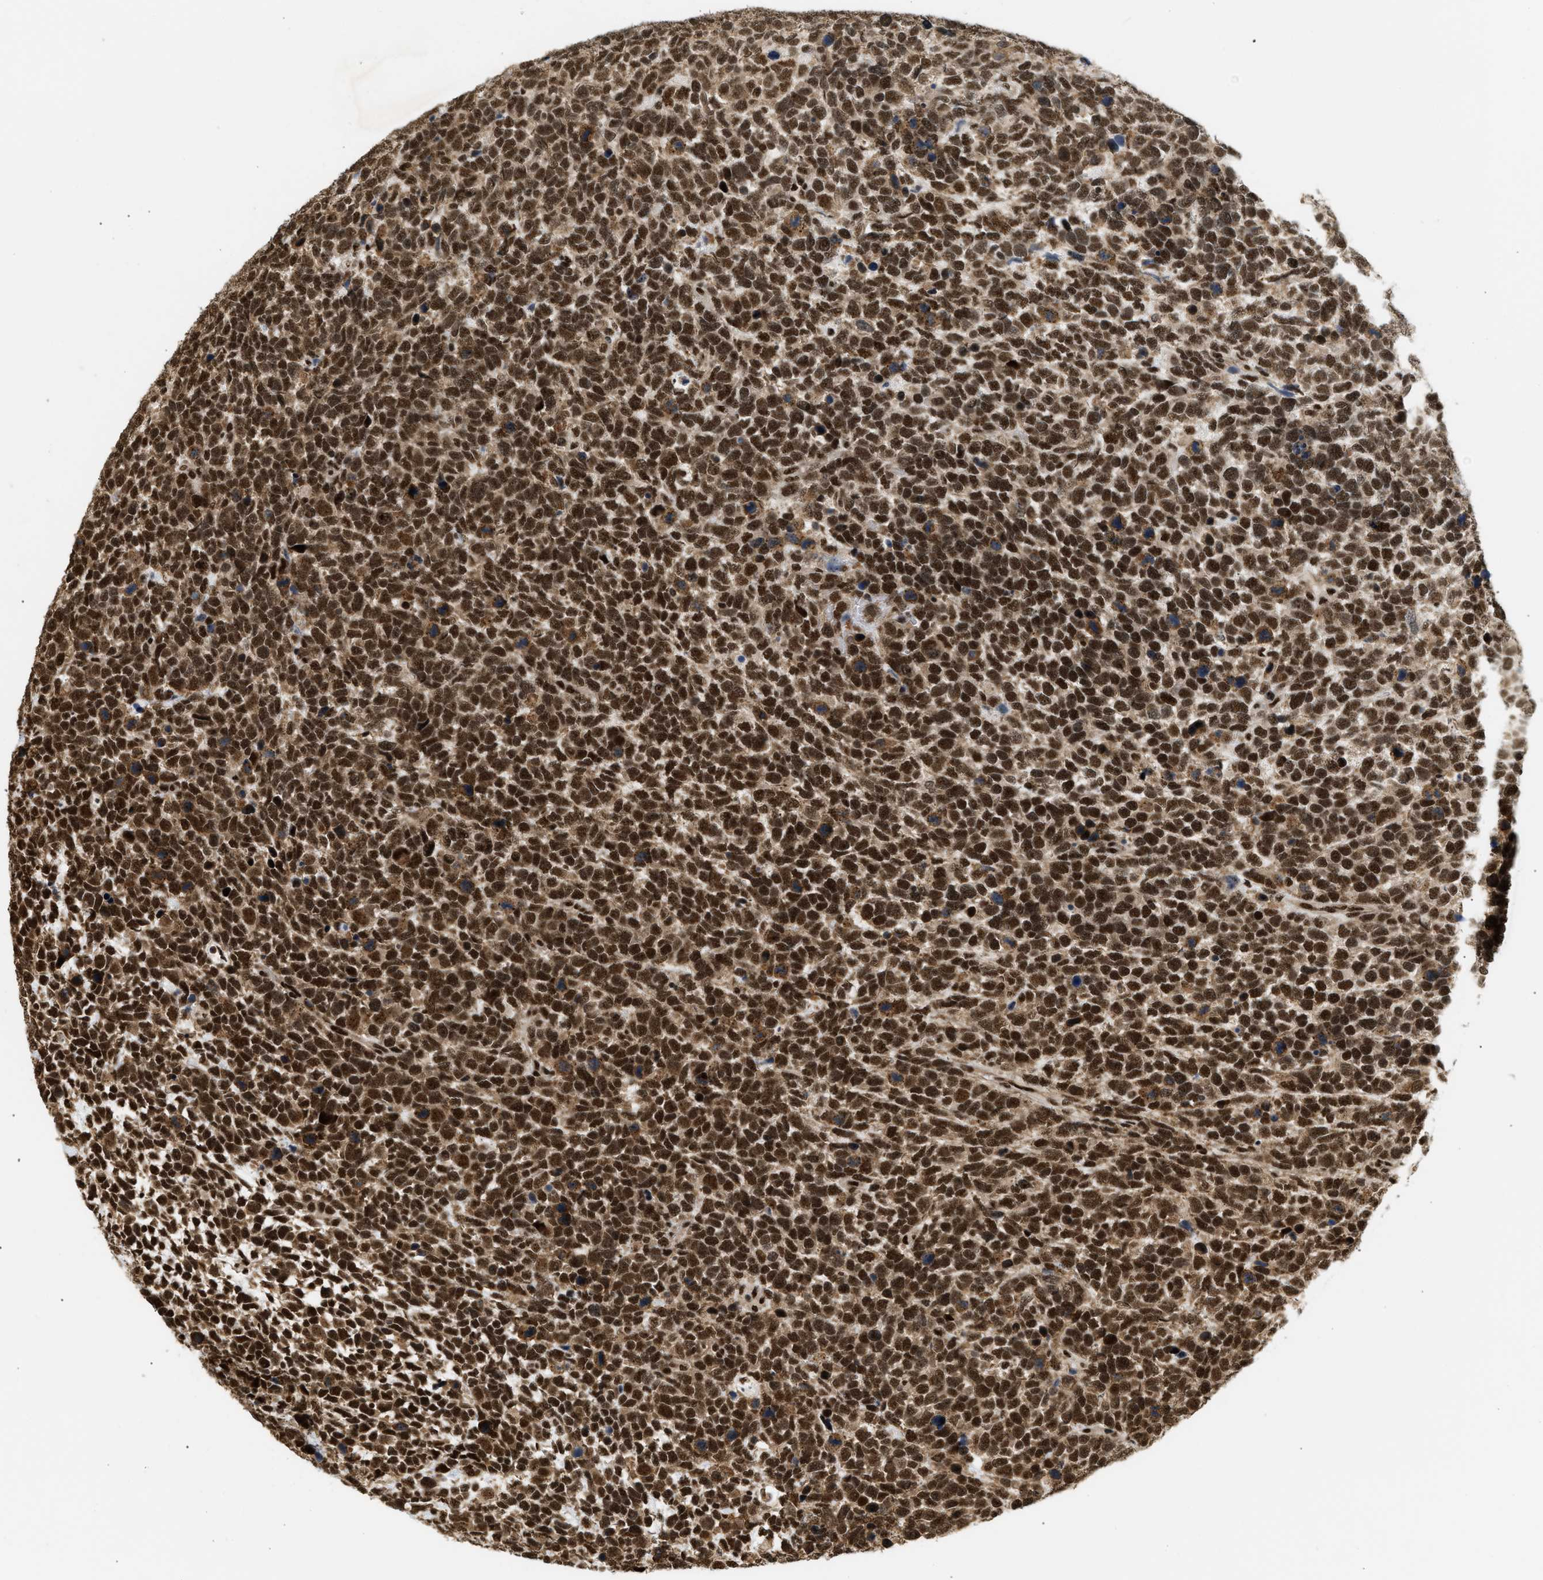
{"staining": {"intensity": "strong", "quantity": ">75%", "location": "cytoplasmic/membranous,nuclear"}, "tissue": "urothelial cancer", "cell_type": "Tumor cells", "image_type": "cancer", "snomed": [{"axis": "morphology", "description": "Urothelial carcinoma, High grade"}, {"axis": "topography", "description": "Urinary bladder"}], "caption": "Urothelial cancer stained with a protein marker exhibits strong staining in tumor cells.", "gene": "RBM5", "patient": {"sex": "female", "age": 82}}